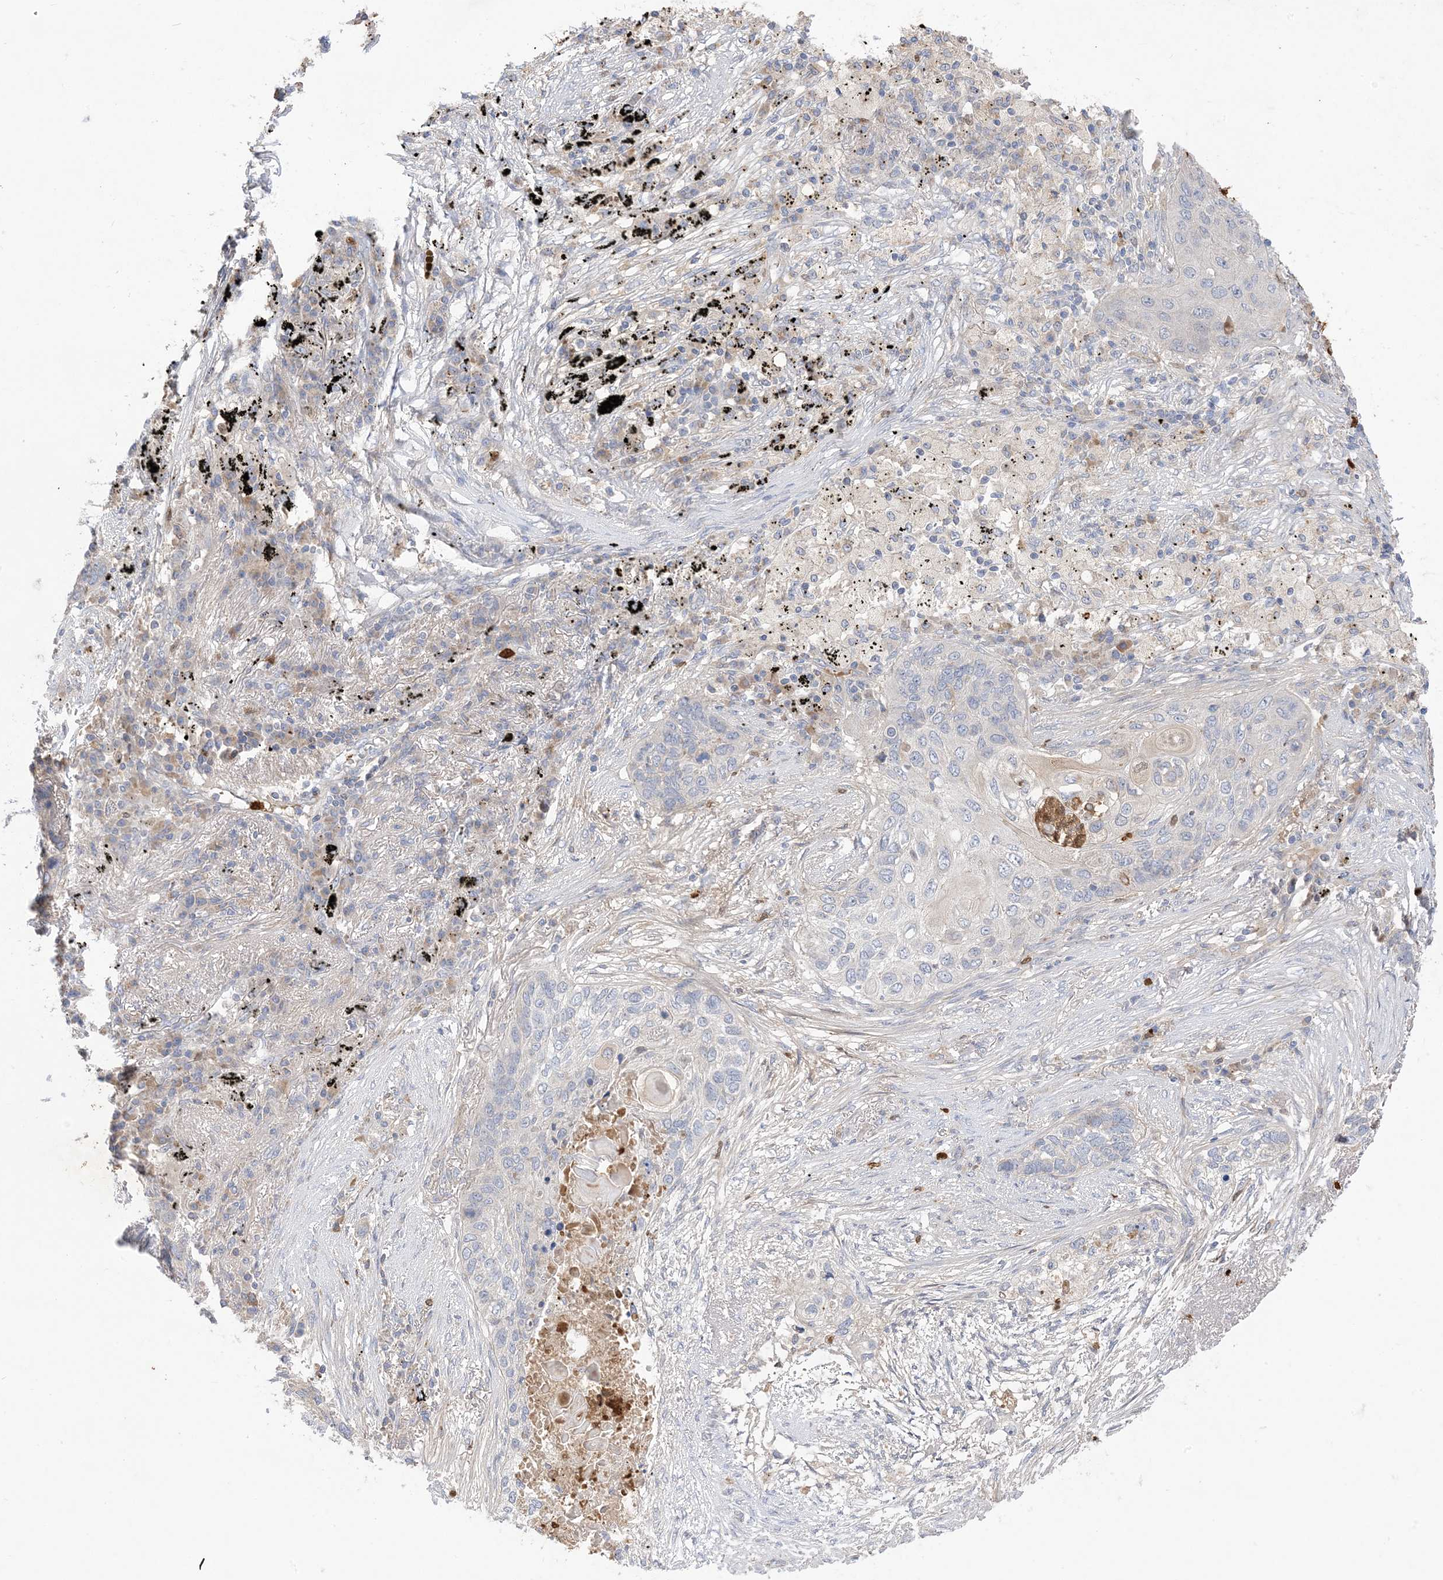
{"staining": {"intensity": "negative", "quantity": "none", "location": "none"}, "tissue": "lung cancer", "cell_type": "Tumor cells", "image_type": "cancer", "snomed": [{"axis": "morphology", "description": "Squamous cell carcinoma, NOS"}, {"axis": "topography", "description": "Lung"}], "caption": "Protein analysis of lung squamous cell carcinoma exhibits no significant staining in tumor cells.", "gene": "DPP9", "patient": {"sex": "female", "age": 63}}